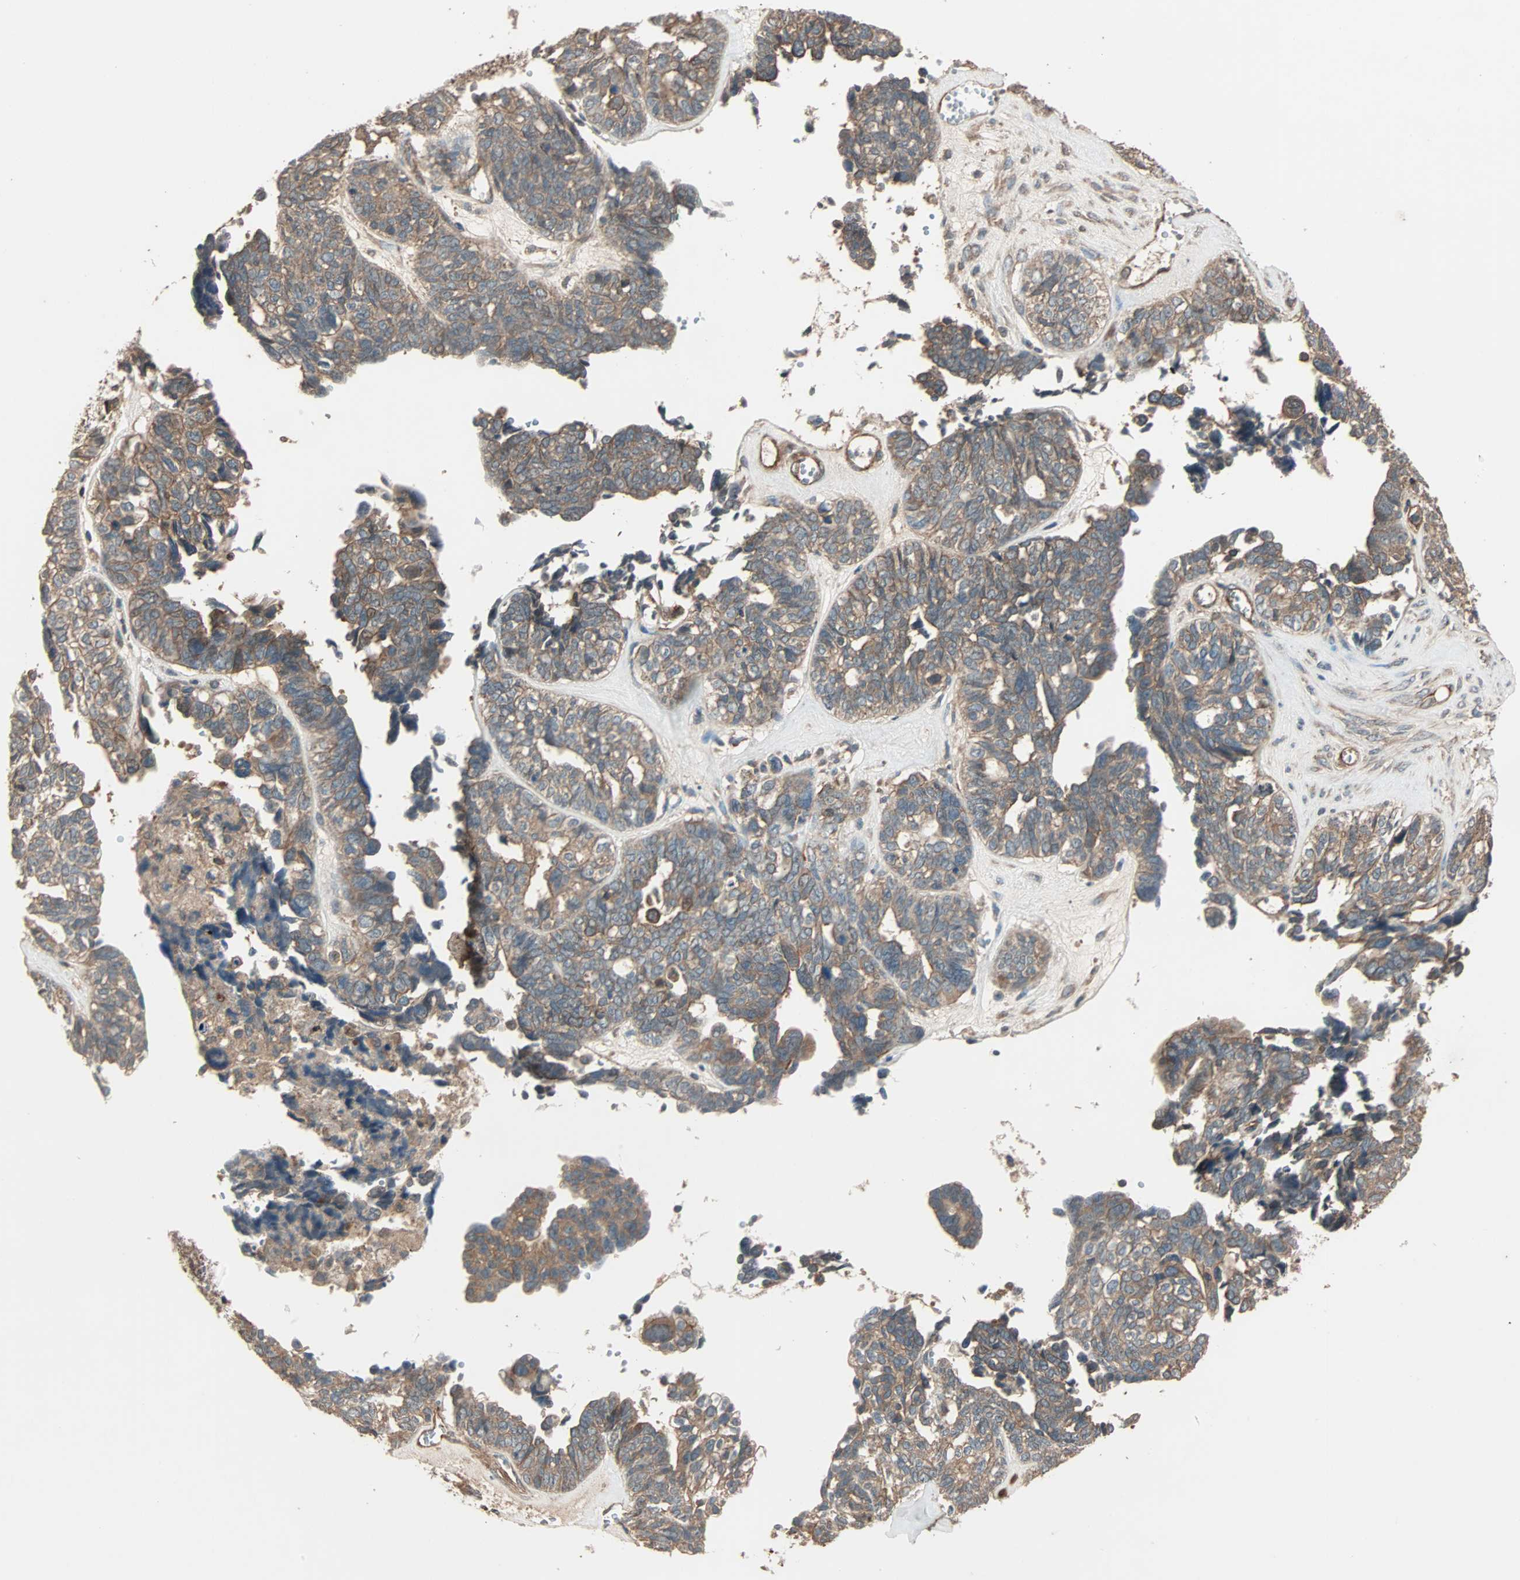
{"staining": {"intensity": "weak", "quantity": ">75%", "location": "cytoplasmic/membranous"}, "tissue": "ovarian cancer", "cell_type": "Tumor cells", "image_type": "cancer", "snomed": [{"axis": "morphology", "description": "Cystadenocarcinoma, serous, NOS"}, {"axis": "topography", "description": "Ovary"}], "caption": "Ovarian serous cystadenocarcinoma was stained to show a protein in brown. There is low levels of weak cytoplasmic/membranous staining in about >75% of tumor cells. The protein is shown in brown color, while the nuclei are stained blue.", "gene": "GCK", "patient": {"sex": "female", "age": 79}}